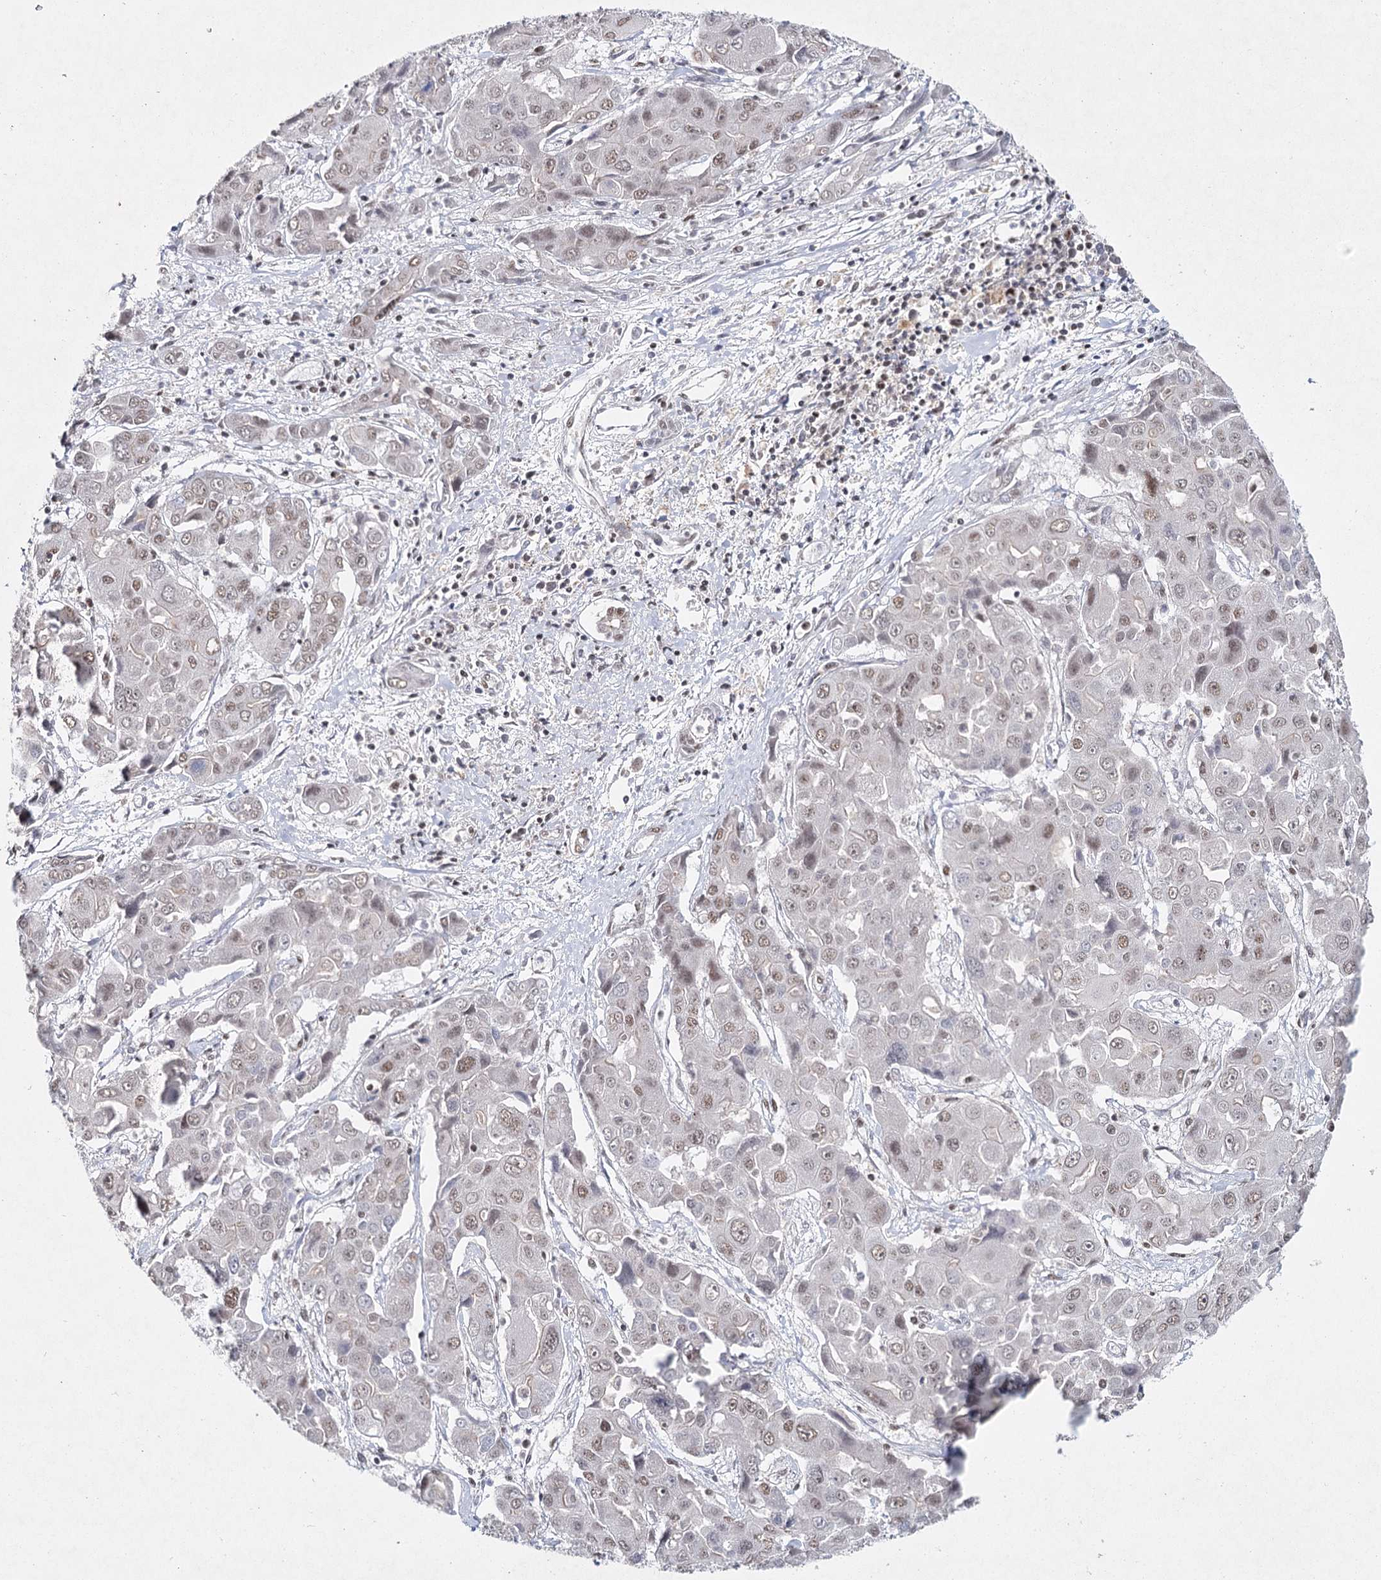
{"staining": {"intensity": "weak", "quantity": ">75%", "location": "nuclear"}, "tissue": "liver cancer", "cell_type": "Tumor cells", "image_type": "cancer", "snomed": [{"axis": "morphology", "description": "Cholangiocarcinoma"}, {"axis": "topography", "description": "Liver"}], "caption": "Immunohistochemistry (DAB (3,3'-diaminobenzidine)) staining of human cholangiocarcinoma (liver) reveals weak nuclear protein positivity in approximately >75% of tumor cells.", "gene": "SCAF8", "patient": {"sex": "male", "age": 67}}